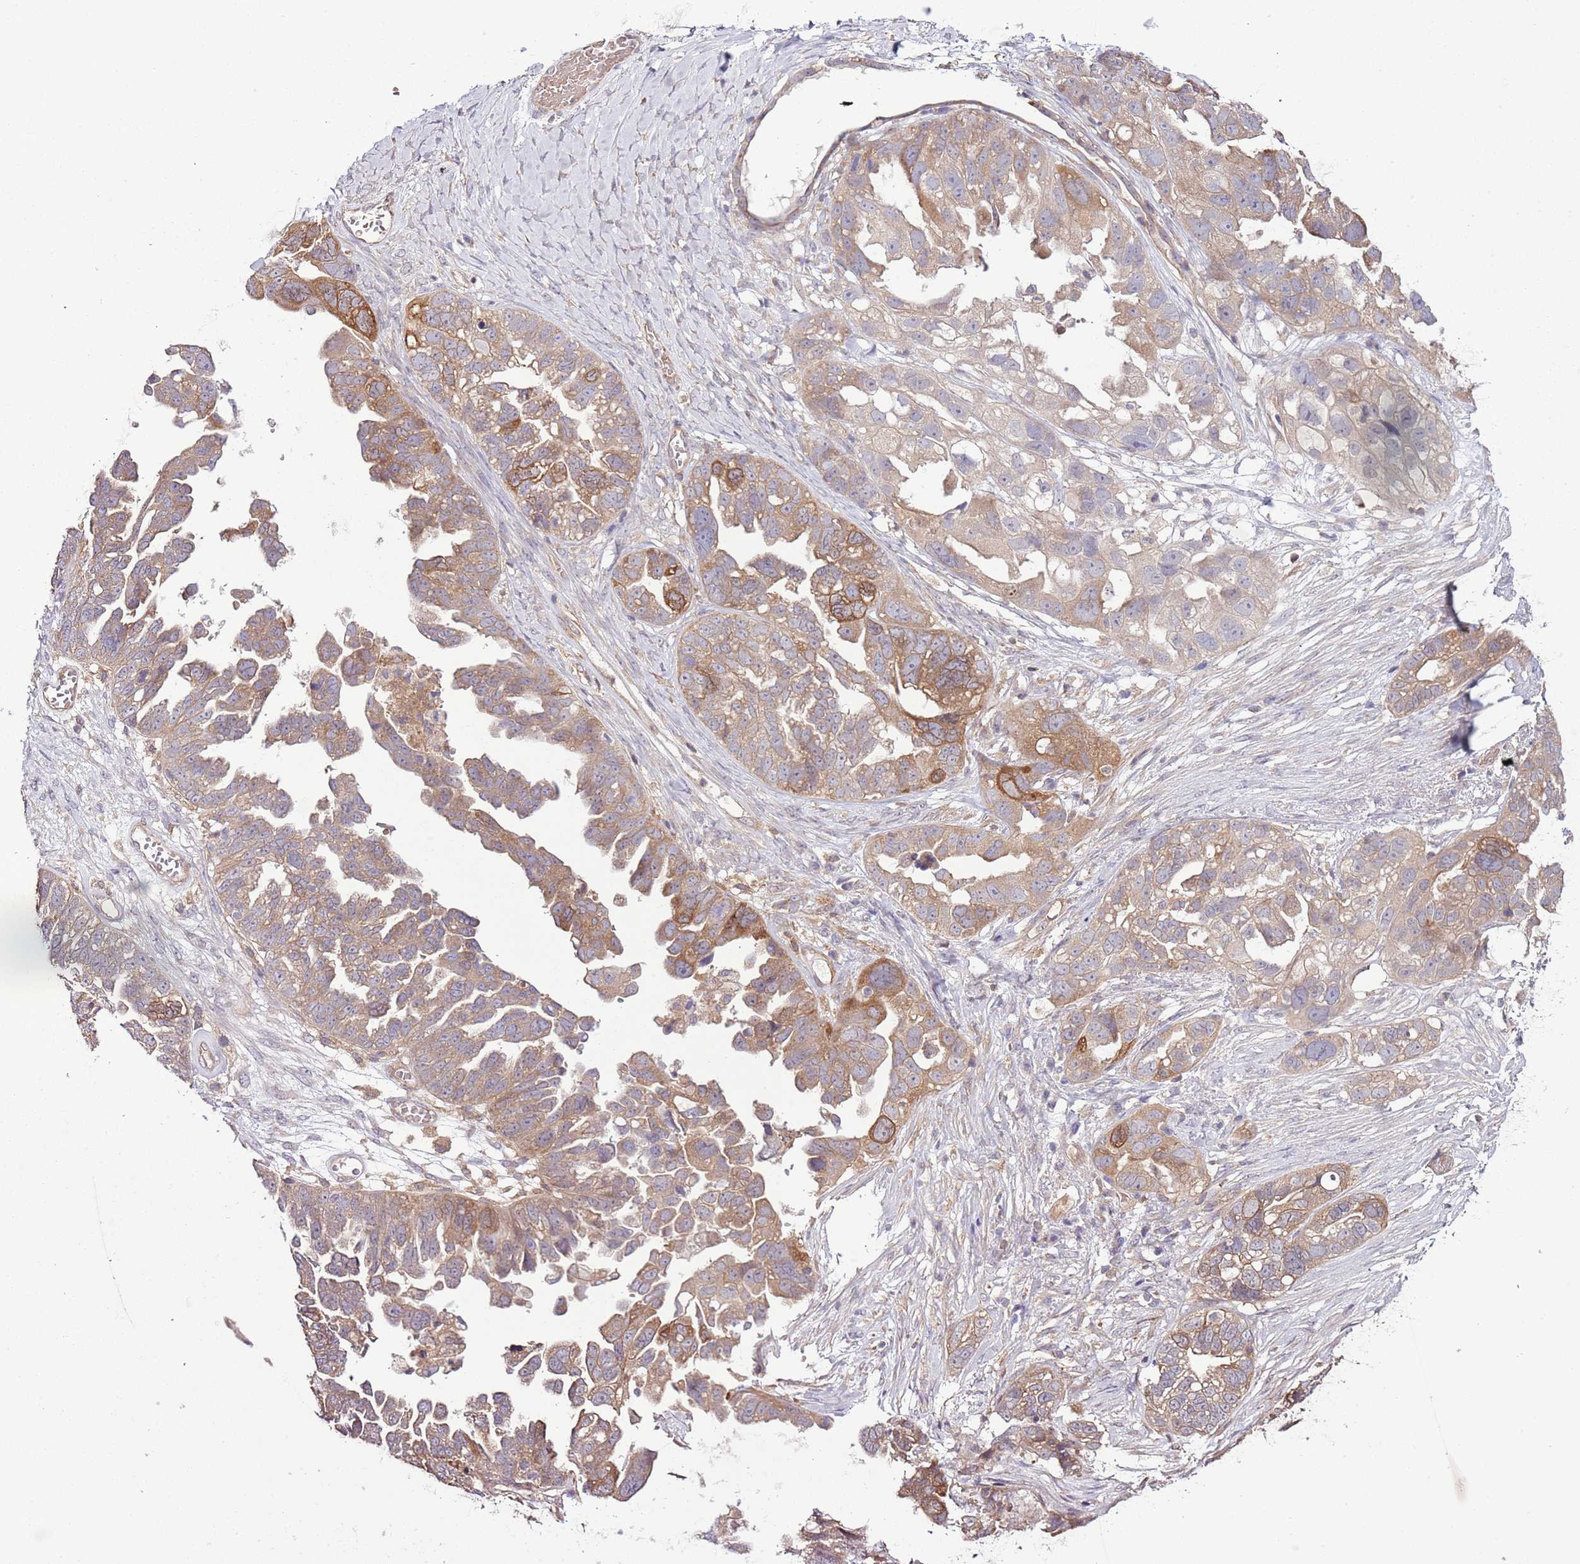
{"staining": {"intensity": "moderate", "quantity": ">75%", "location": "cytoplasmic/membranous"}, "tissue": "ovarian cancer", "cell_type": "Tumor cells", "image_type": "cancer", "snomed": [{"axis": "morphology", "description": "Cystadenocarcinoma, serous, NOS"}, {"axis": "topography", "description": "Ovary"}], "caption": "Tumor cells demonstrate medium levels of moderate cytoplasmic/membranous staining in about >75% of cells in ovarian cancer.", "gene": "LPIN2", "patient": {"sex": "female", "age": 79}}